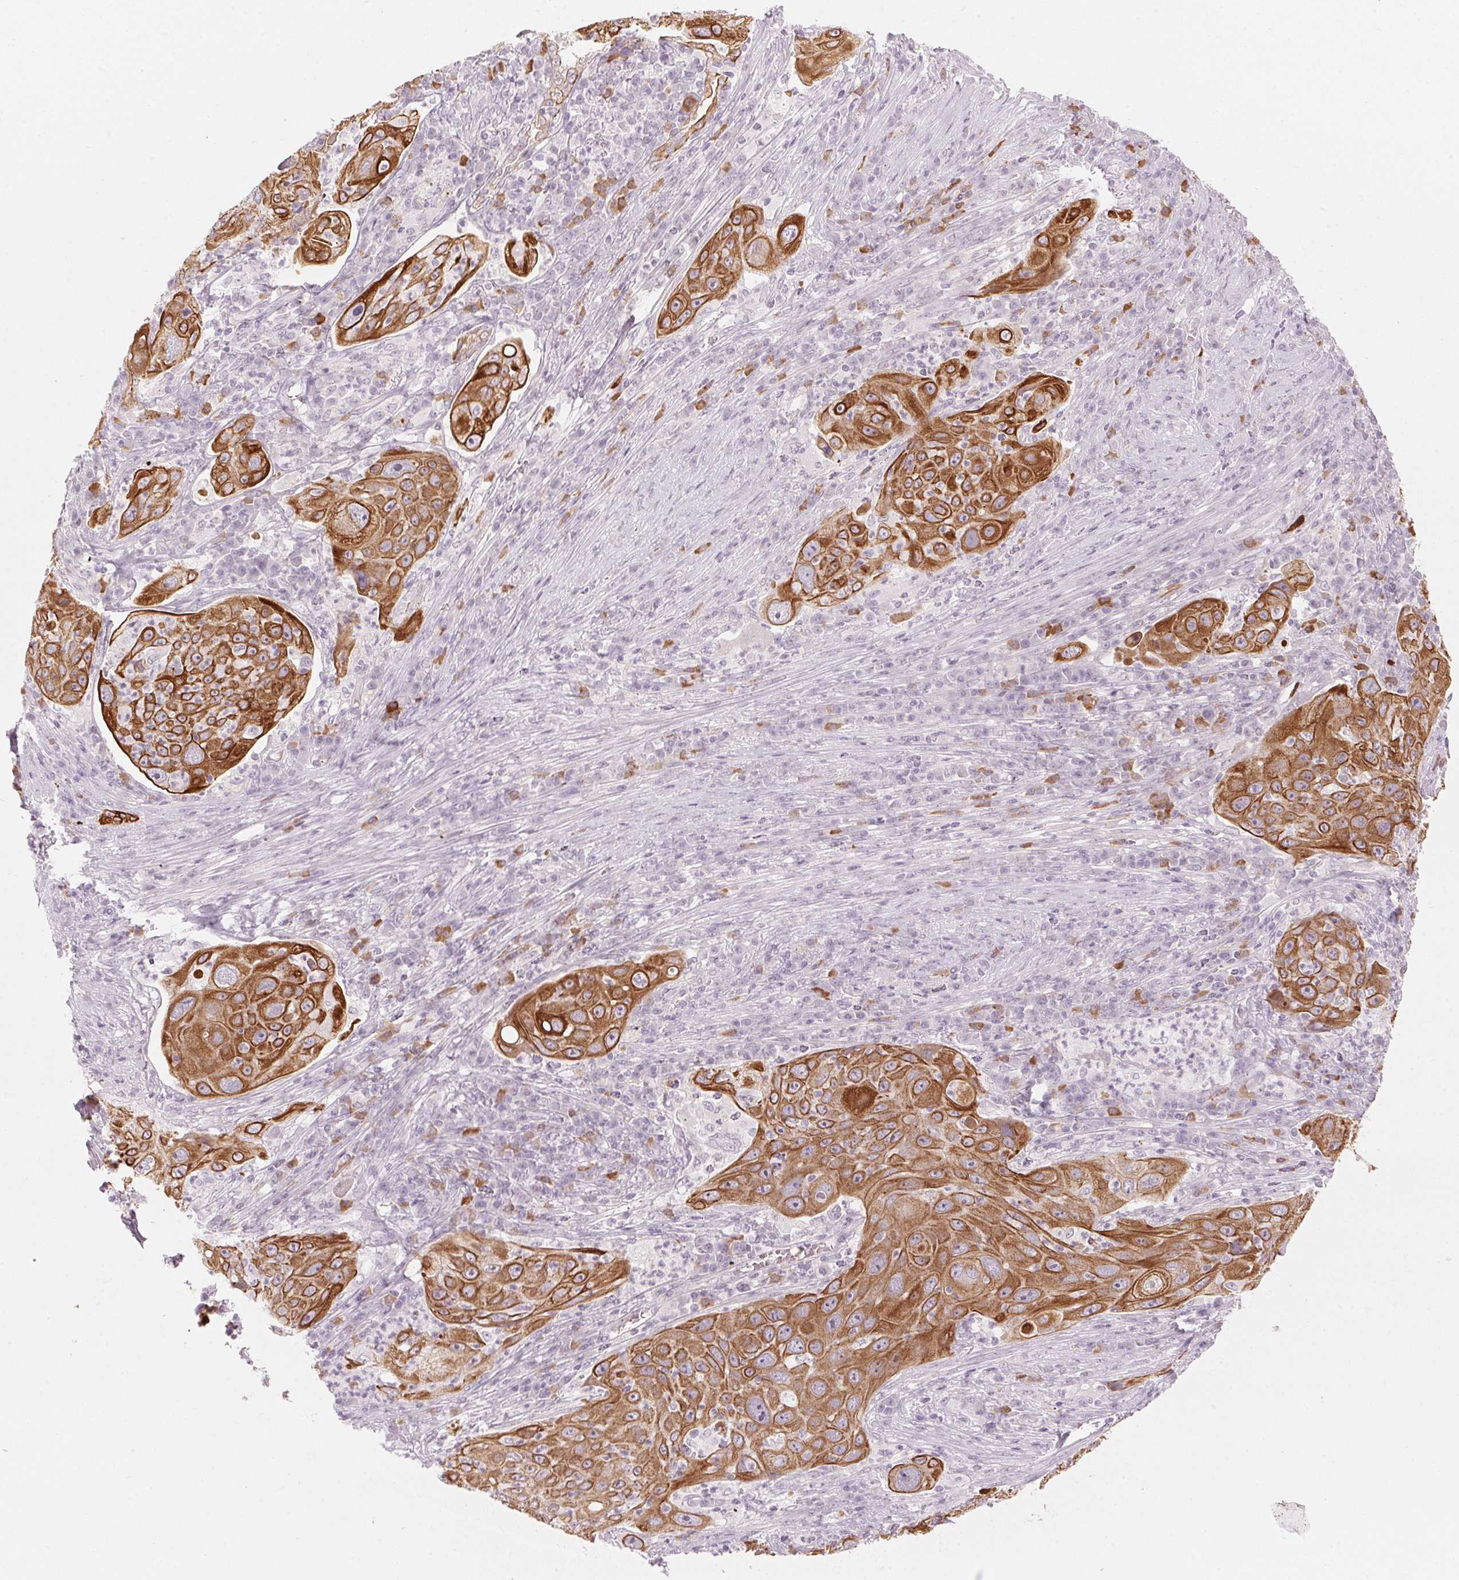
{"staining": {"intensity": "moderate", "quantity": ">75%", "location": "cytoplasmic/membranous"}, "tissue": "lung cancer", "cell_type": "Tumor cells", "image_type": "cancer", "snomed": [{"axis": "morphology", "description": "Squamous cell carcinoma, NOS"}, {"axis": "topography", "description": "Lung"}], "caption": "Moderate cytoplasmic/membranous expression for a protein is identified in approximately >75% of tumor cells of squamous cell carcinoma (lung) using immunohistochemistry (IHC).", "gene": "SCTR", "patient": {"sex": "female", "age": 59}}